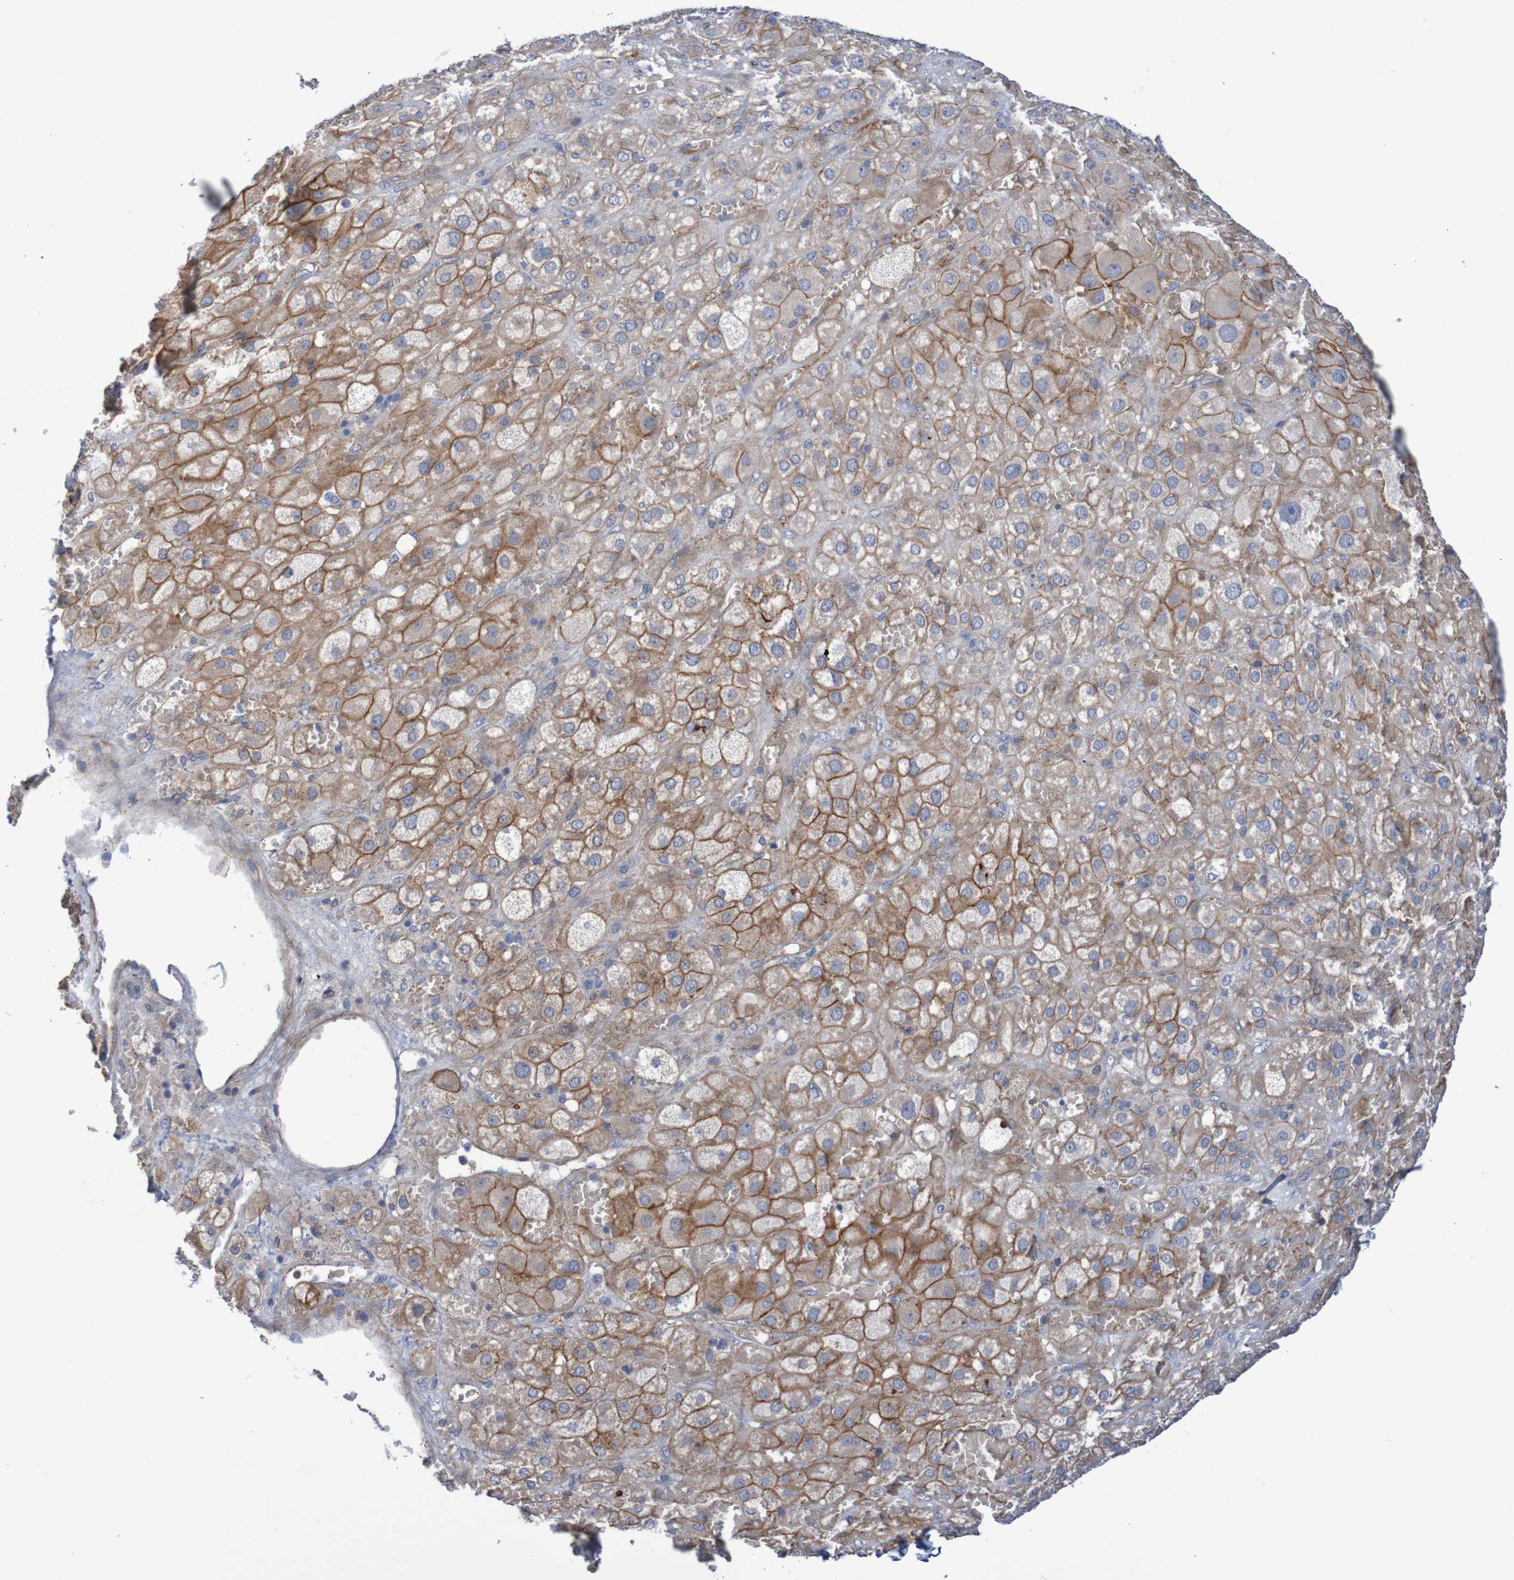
{"staining": {"intensity": "moderate", "quantity": ">75%", "location": "cytoplasmic/membranous"}, "tissue": "adrenal gland", "cell_type": "Glandular cells", "image_type": "normal", "snomed": [{"axis": "morphology", "description": "Normal tissue, NOS"}, {"axis": "topography", "description": "Adrenal gland"}], "caption": "Immunohistochemistry (IHC) (DAB) staining of benign adrenal gland shows moderate cytoplasmic/membranous protein expression in approximately >75% of glandular cells.", "gene": "NECTIN2", "patient": {"sex": "female", "age": 47}}